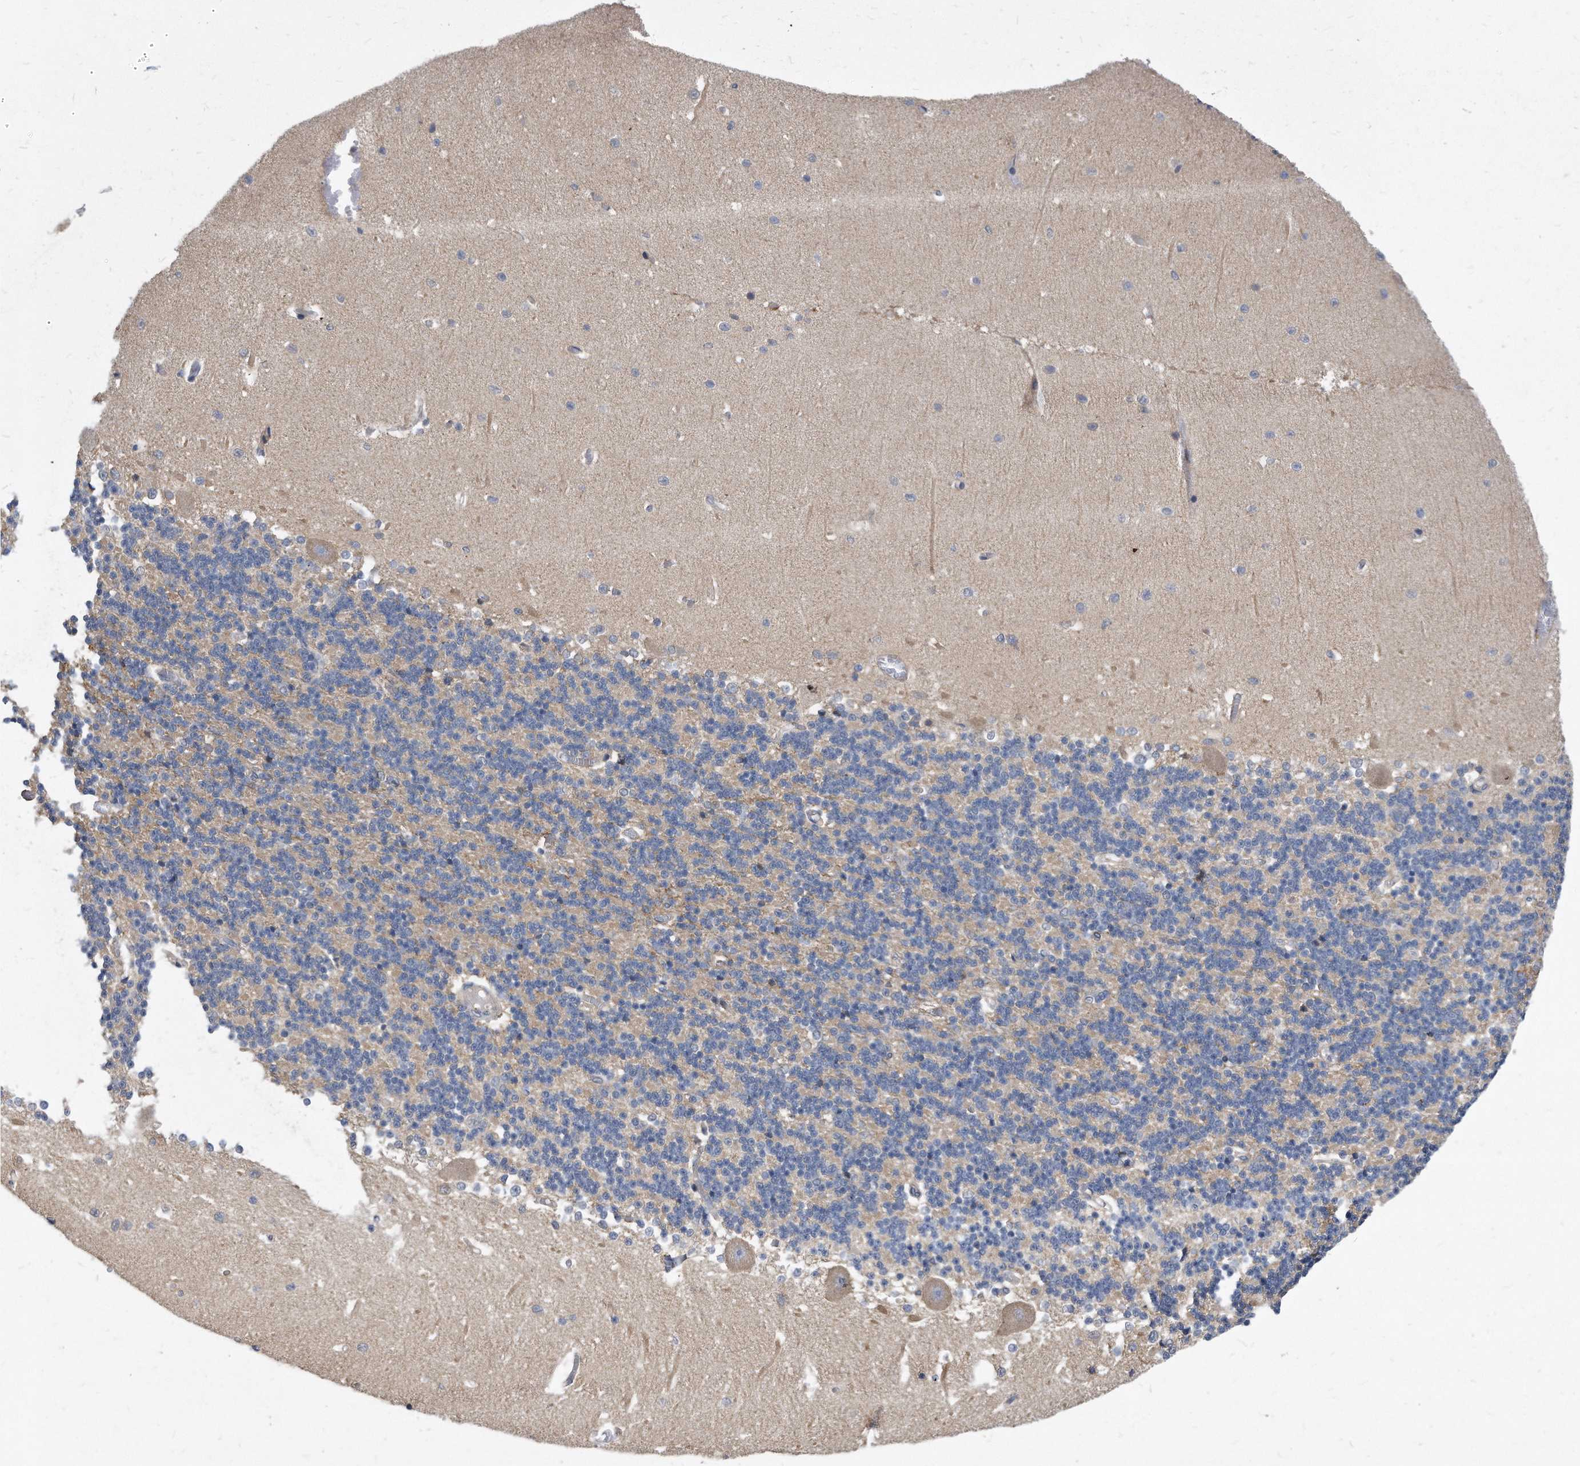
{"staining": {"intensity": "negative", "quantity": "none", "location": "none"}, "tissue": "cerebellum", "cell_type": "Cells in granular layer", "image_type": "normal", "snomed": [{"axis": "morphology", "description": "Normal tissue, NOS"}, {"axis": "topography", "description": "Cerebellum"}], "caption": "Histopathology image shows no protein expression in cells in granular layer of unremarkable cerebellum. The staining was performed using DAB (3,3'-diaminobenzidine) to visualize the protein expression in brown, while the nuclei were stained in blue with hematoxylin (Magnification: 20x).", "gene": "ATG5", "patient": {"sex": "male", "age": 37}}